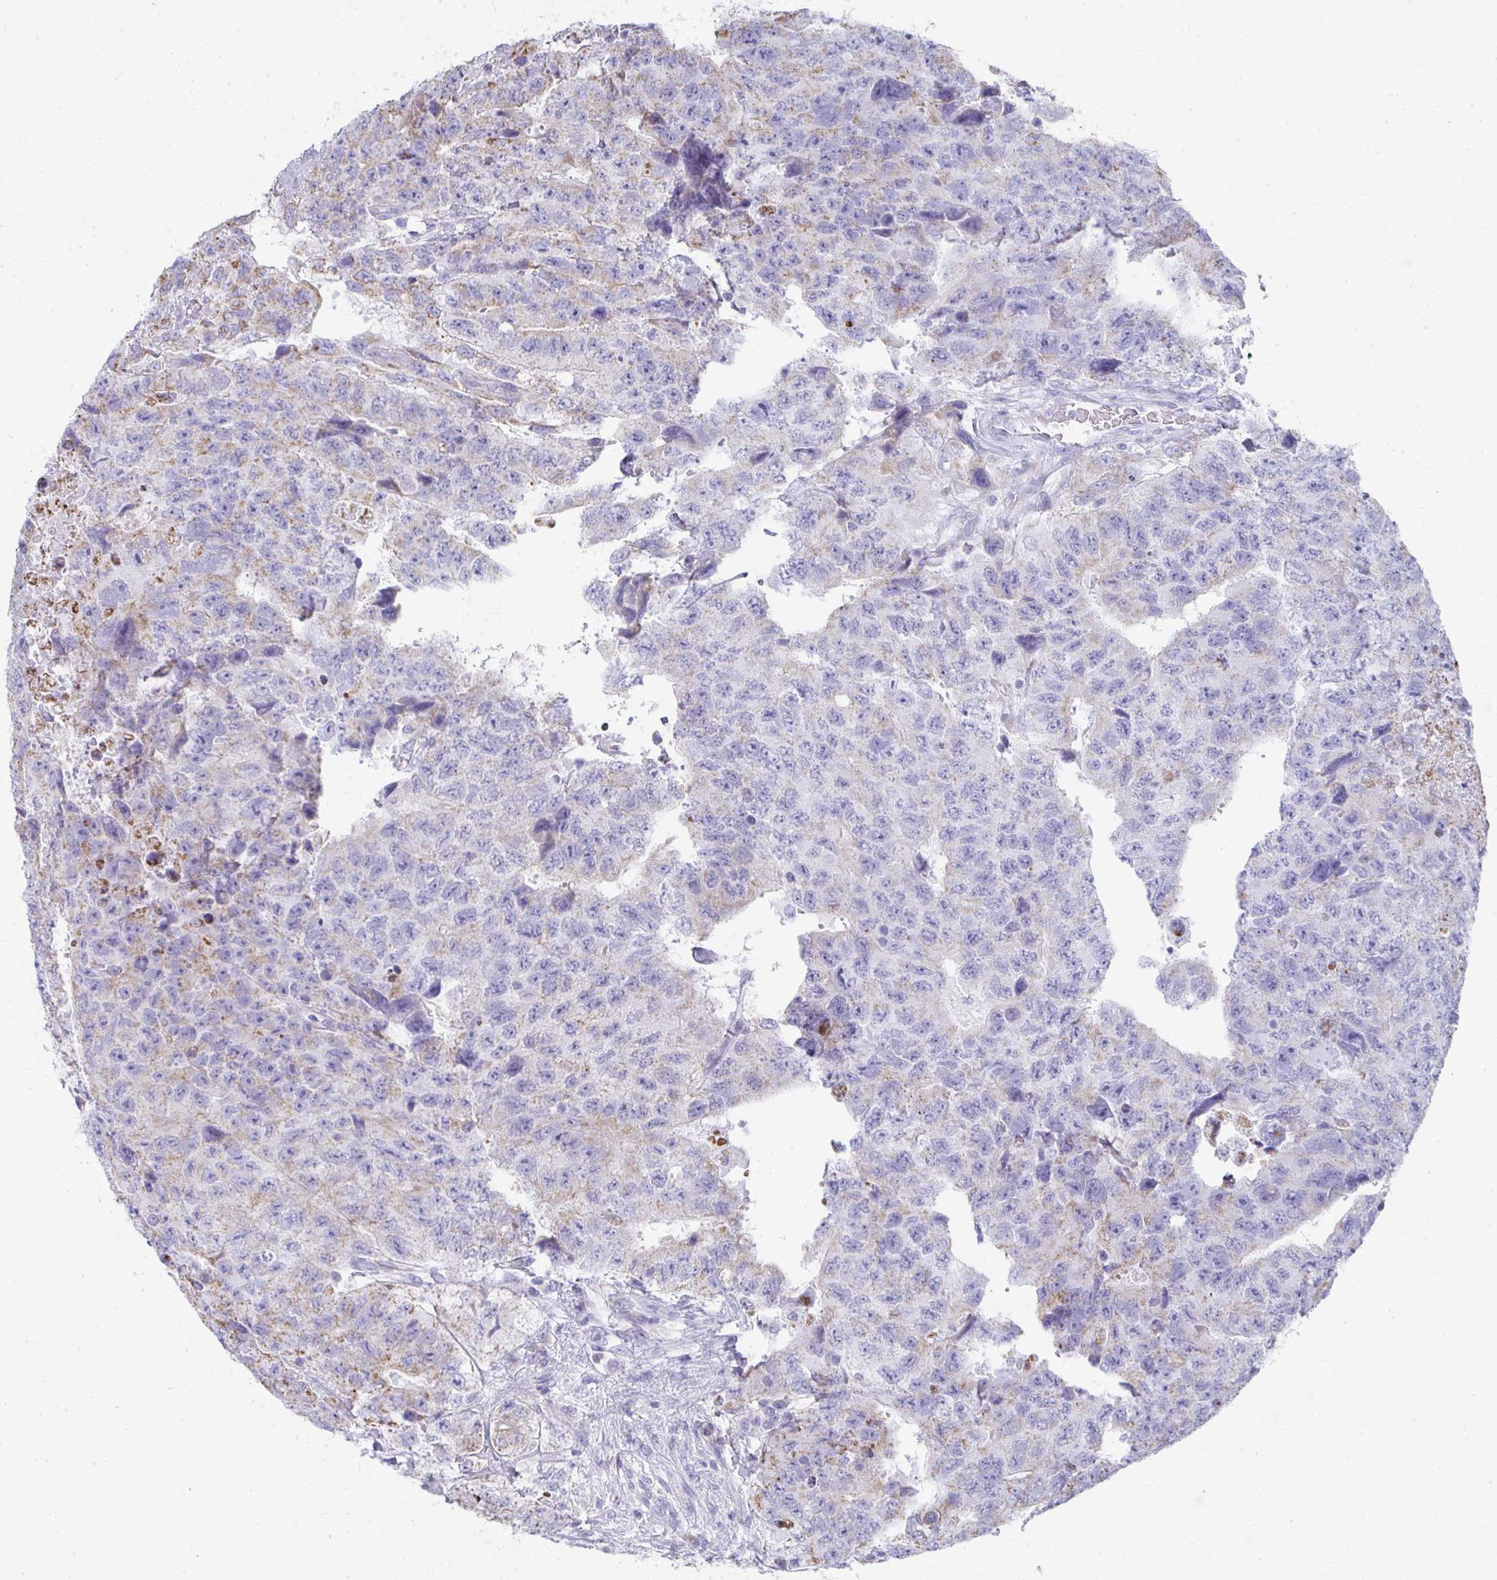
{"staining": {"intensity": "moderate", "quantity": "25%-75%", "location": "cytoplasmic/membranous"}, "tissue": "testis cancer", "cell_type": "Tumor cells", "image_type": "cancer", "snomed": [{"axis": "morphology", "description": "Carcinoma, Embryonal, NOS"}, {"axis": "topography", "description": "Testis"}], "caption": "Protein staining displays moderate cytoplasmic/membranous positivity in about 25%-75% of tumor cells in testis cancer.", "gene": "SLC6A1", "patient": {"sex": "male", "age": 24}}